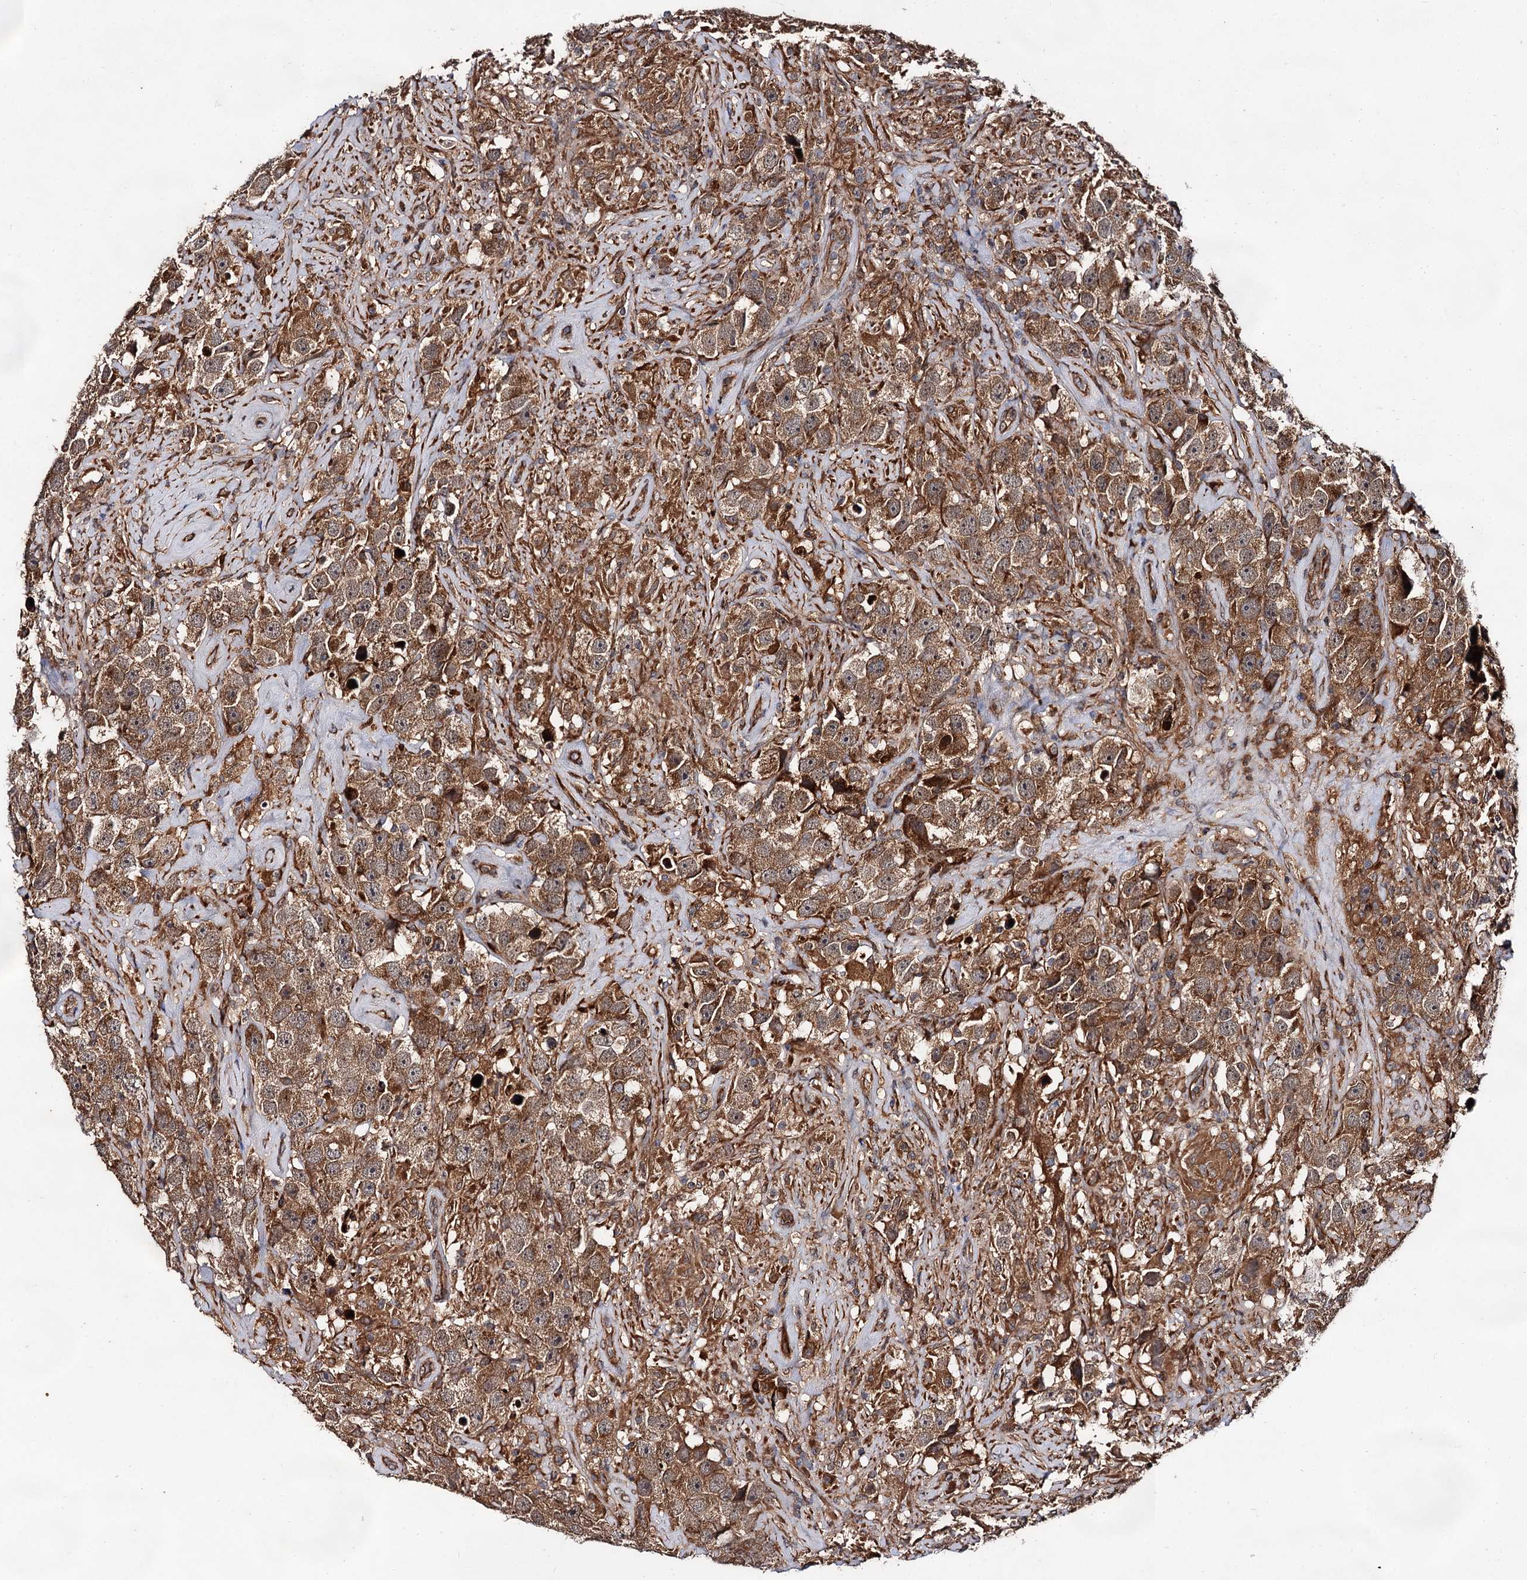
{"staining": {"intensity": "moderate", "quantity": ">75%", "location": "cytoplasmic/membranous"}, "tissue": "testis cancer", "cell_type": "Tumor cells", "image_type": "cancer", "snomed": [{"axis": "morphology", "description": "Seminoma, NOS"}, {"axis": "topography", "description": "Testis"}], "caption": "Moderate cytoplasmic/membranous positivity for a protein is appreciated in approximately >75% of tumor cells of testis cancer using immunohistochemistry (IHC).", "gene": "TEX9", "patient": {"sex": "male", "age": 49}}